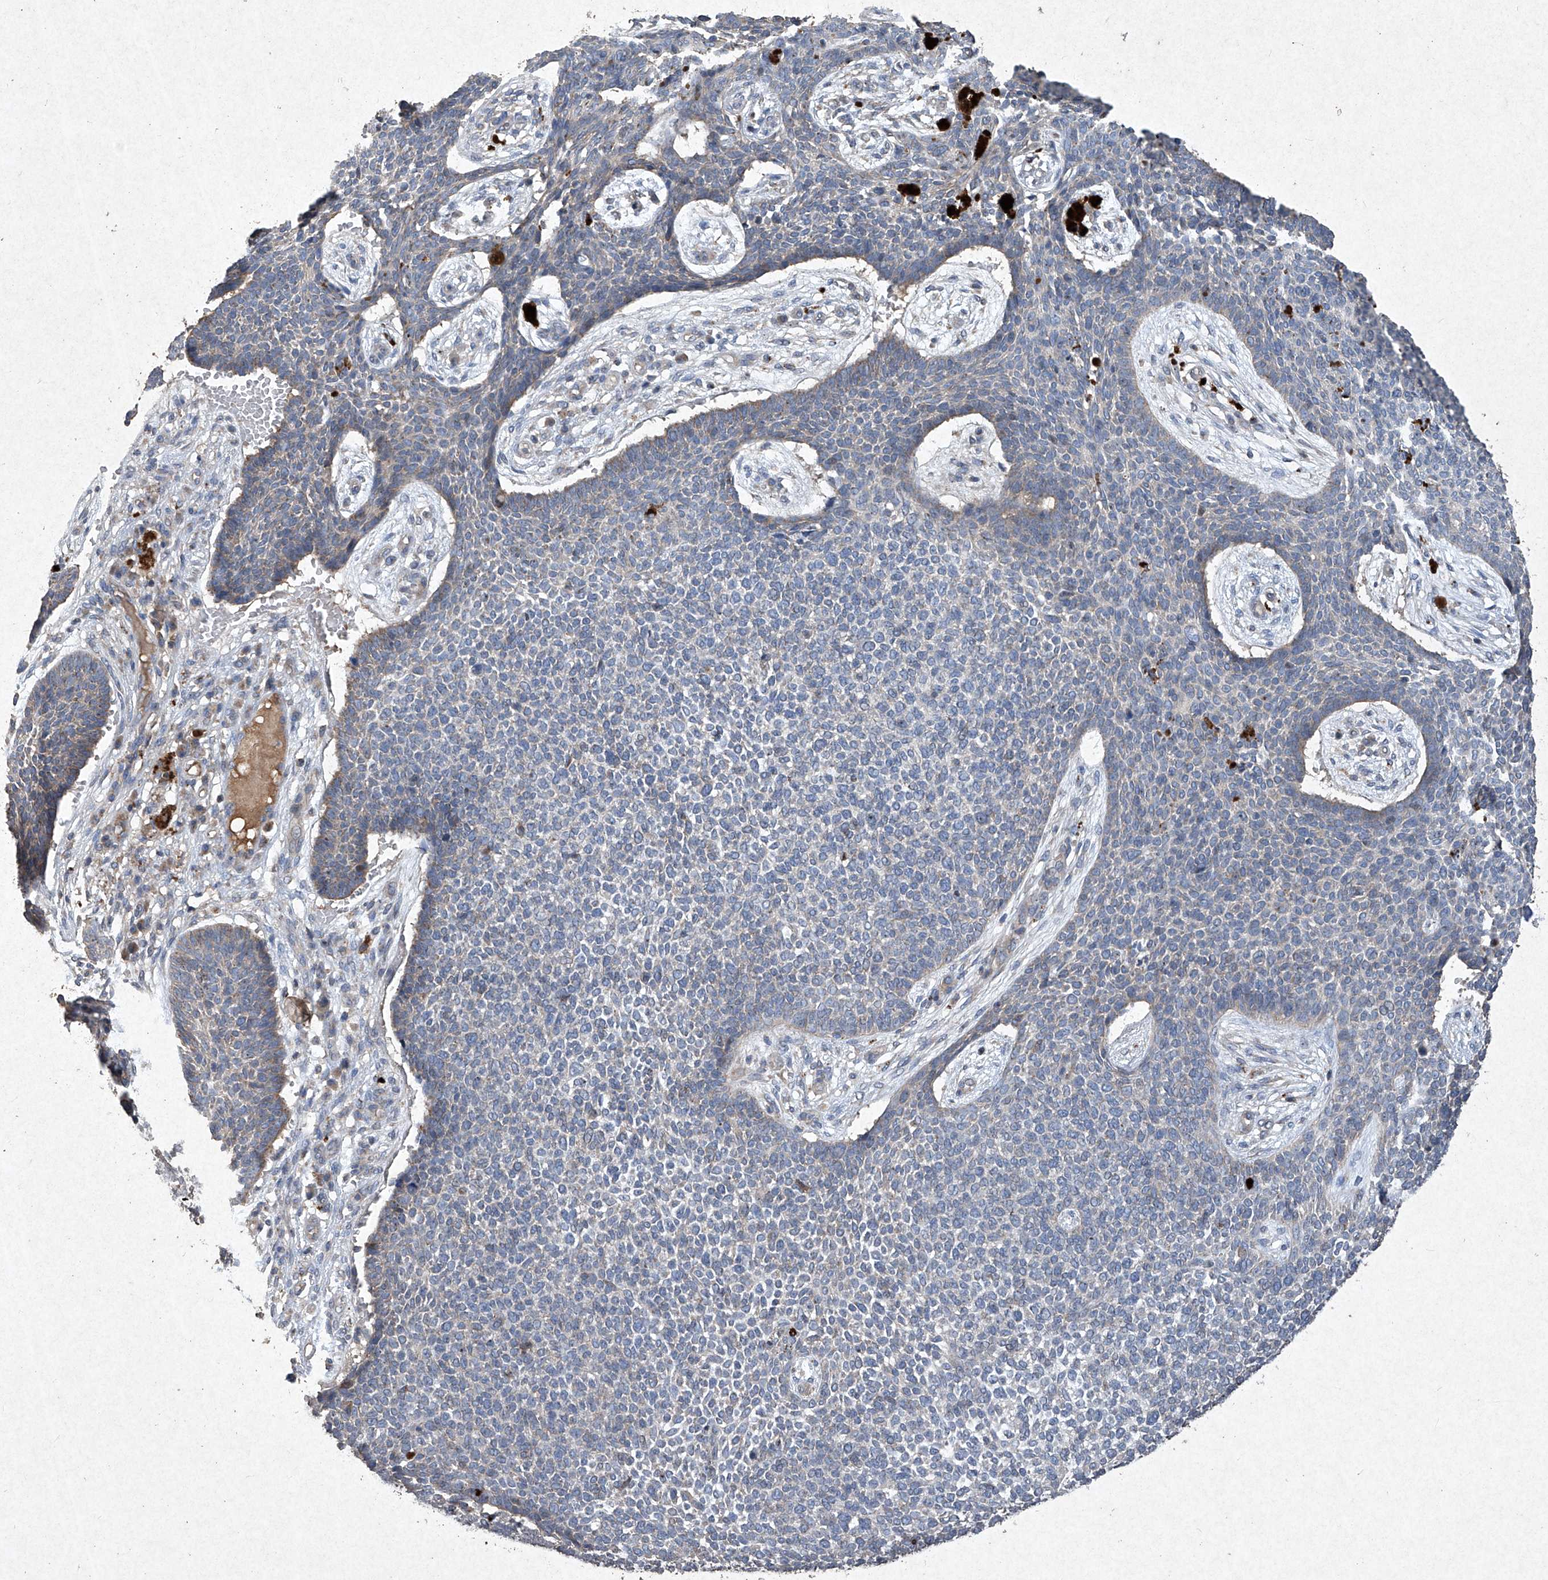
{"staining": {"intensity": "weak", "quantity": "<25%", "location": "cytoplasmic/membranous"}, "tissue": "skin cancer", "cell_type": "Tumor cells", "image_type": "cancer", "snomed": [{"axis": "morphology", "description": "Basal cell carcinoma"}, {"axis": "topography", "description": "Skin"}], "caption": "Tumor cells show no significant protein positivity in skin cancer.", "gene": "MED16", "patient": {"sex": "female", "age": 84}}